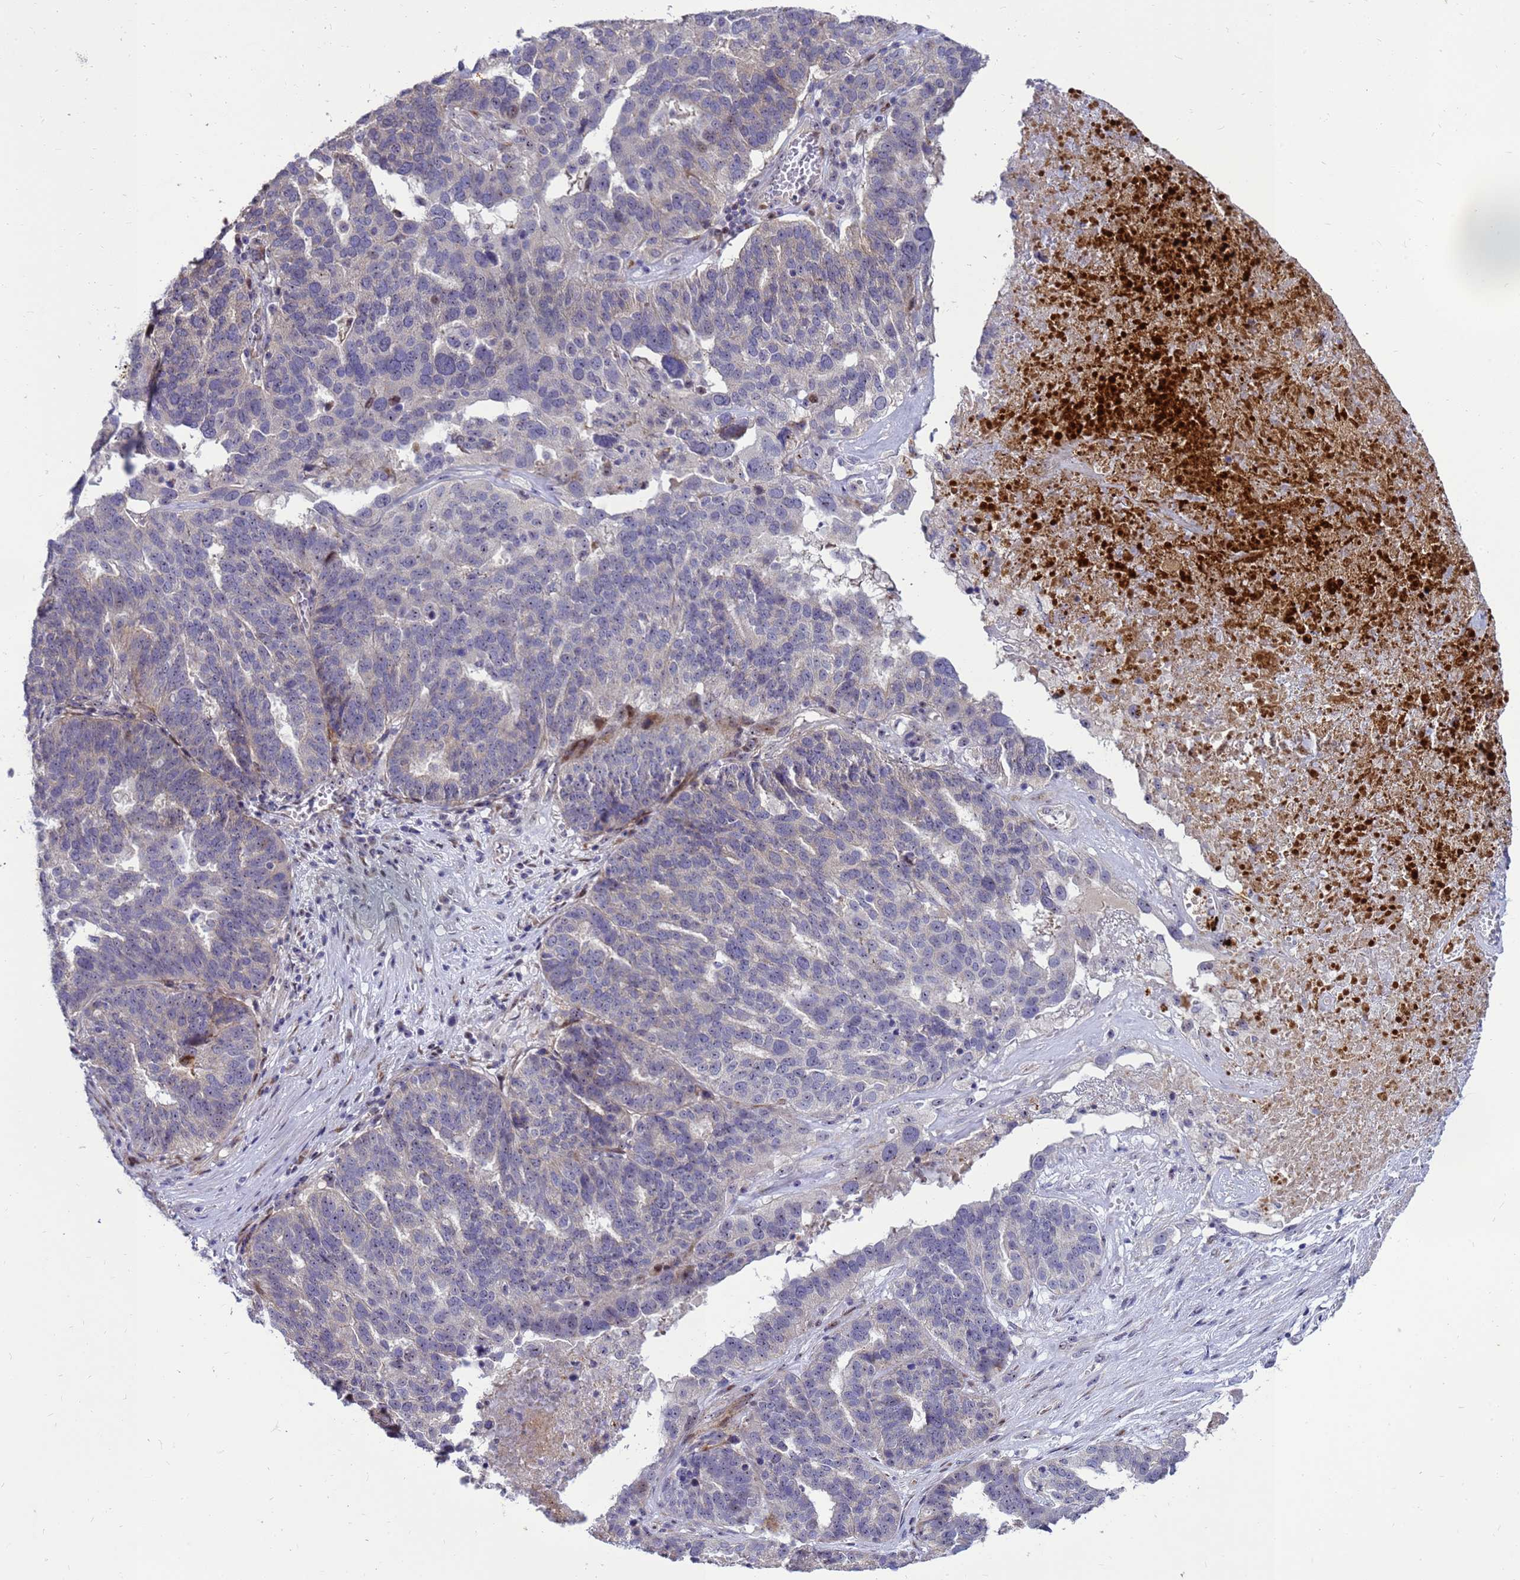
{"staining": {"intensity": "weak", "quantity": "<25%", "location": "cytoplasmic/membranous"}, "tissue": "ovarian cancer", "cell_type": "Tumor cells", "image_type": "cancer", "snomed": [{"axis": "morphology", "description": "Cystadenocarcinoma, serous, NOS"}, {"axis": "topography", "description": "Ovary"}], "caption": "Tumor cells are negative for brown protein staining in serous cystadenocarcinoma (ovarian). The staining is performed using DAB (3,3'-diaminobenzidine) brown chromogen with nuclei counter-stained in using hematoxylin.", "gene": "RSPO1", "patient": {"sex": "female", "age": 59}}